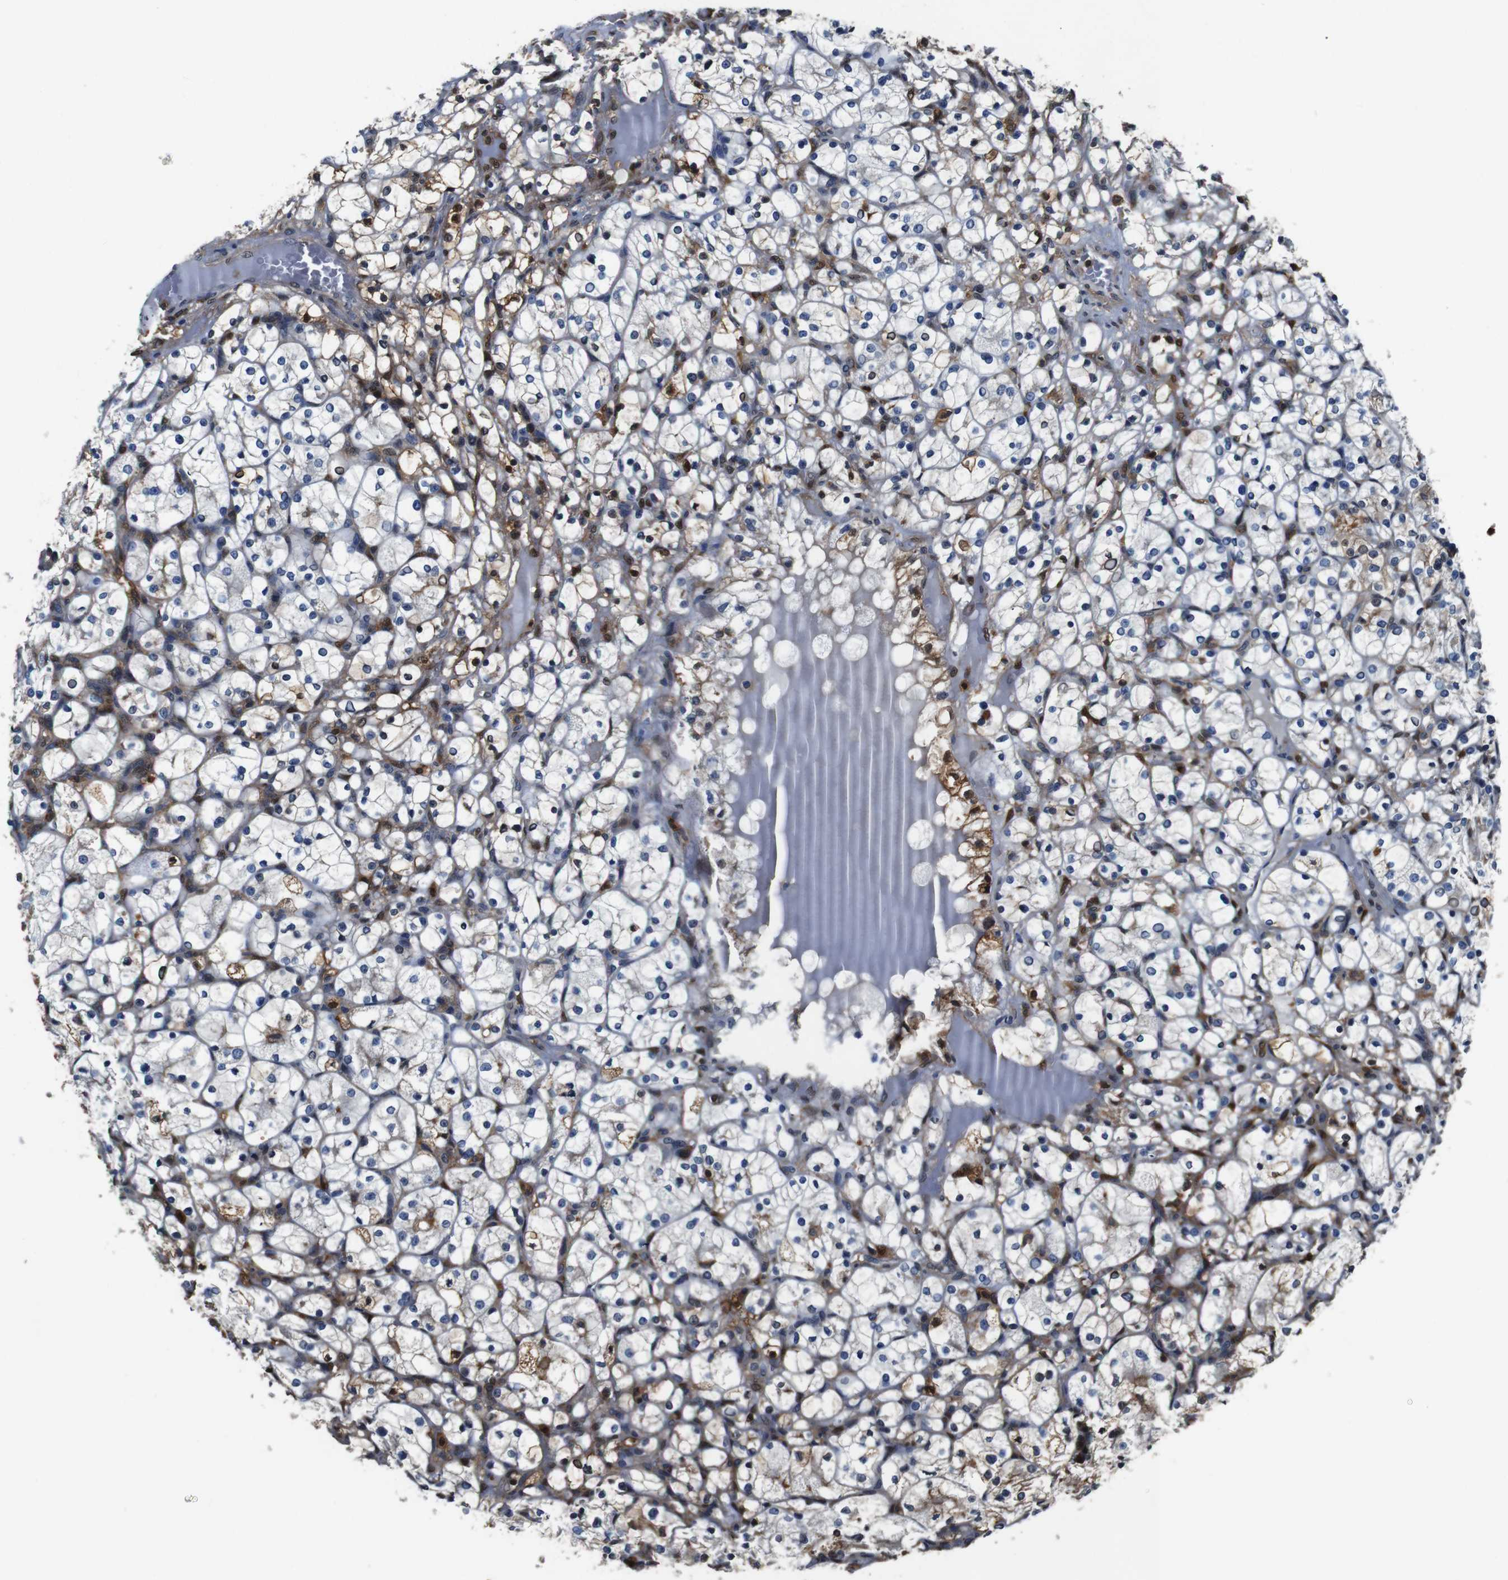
{"staining": {"intensity": "moderate", "quantity": "<25%", "location": "cytoplasmic/membranous,nuclear"}, "tissue": "renal cancer", "cell_type": "Tumor cells", "image_type": "cancer", "snomed": [{"axis": "morphology", "description": "Adenocarcinoma, NOS"}, {"axis": "topography", "description": "Kidney"}], "caption": "Tumor cells reveal moderate cytoplasmic/membranous and nuclear staining in approximately <25% of cells in renal cancer (adenocarcinoma). The staining was performed using DAB to visualize the protein expression in brown, while the nuclei were stained in blue with hematoxylin (Magnification: 20x).", "gene": "ANXA1", "patient": {"sex": "female", "age": 69}}